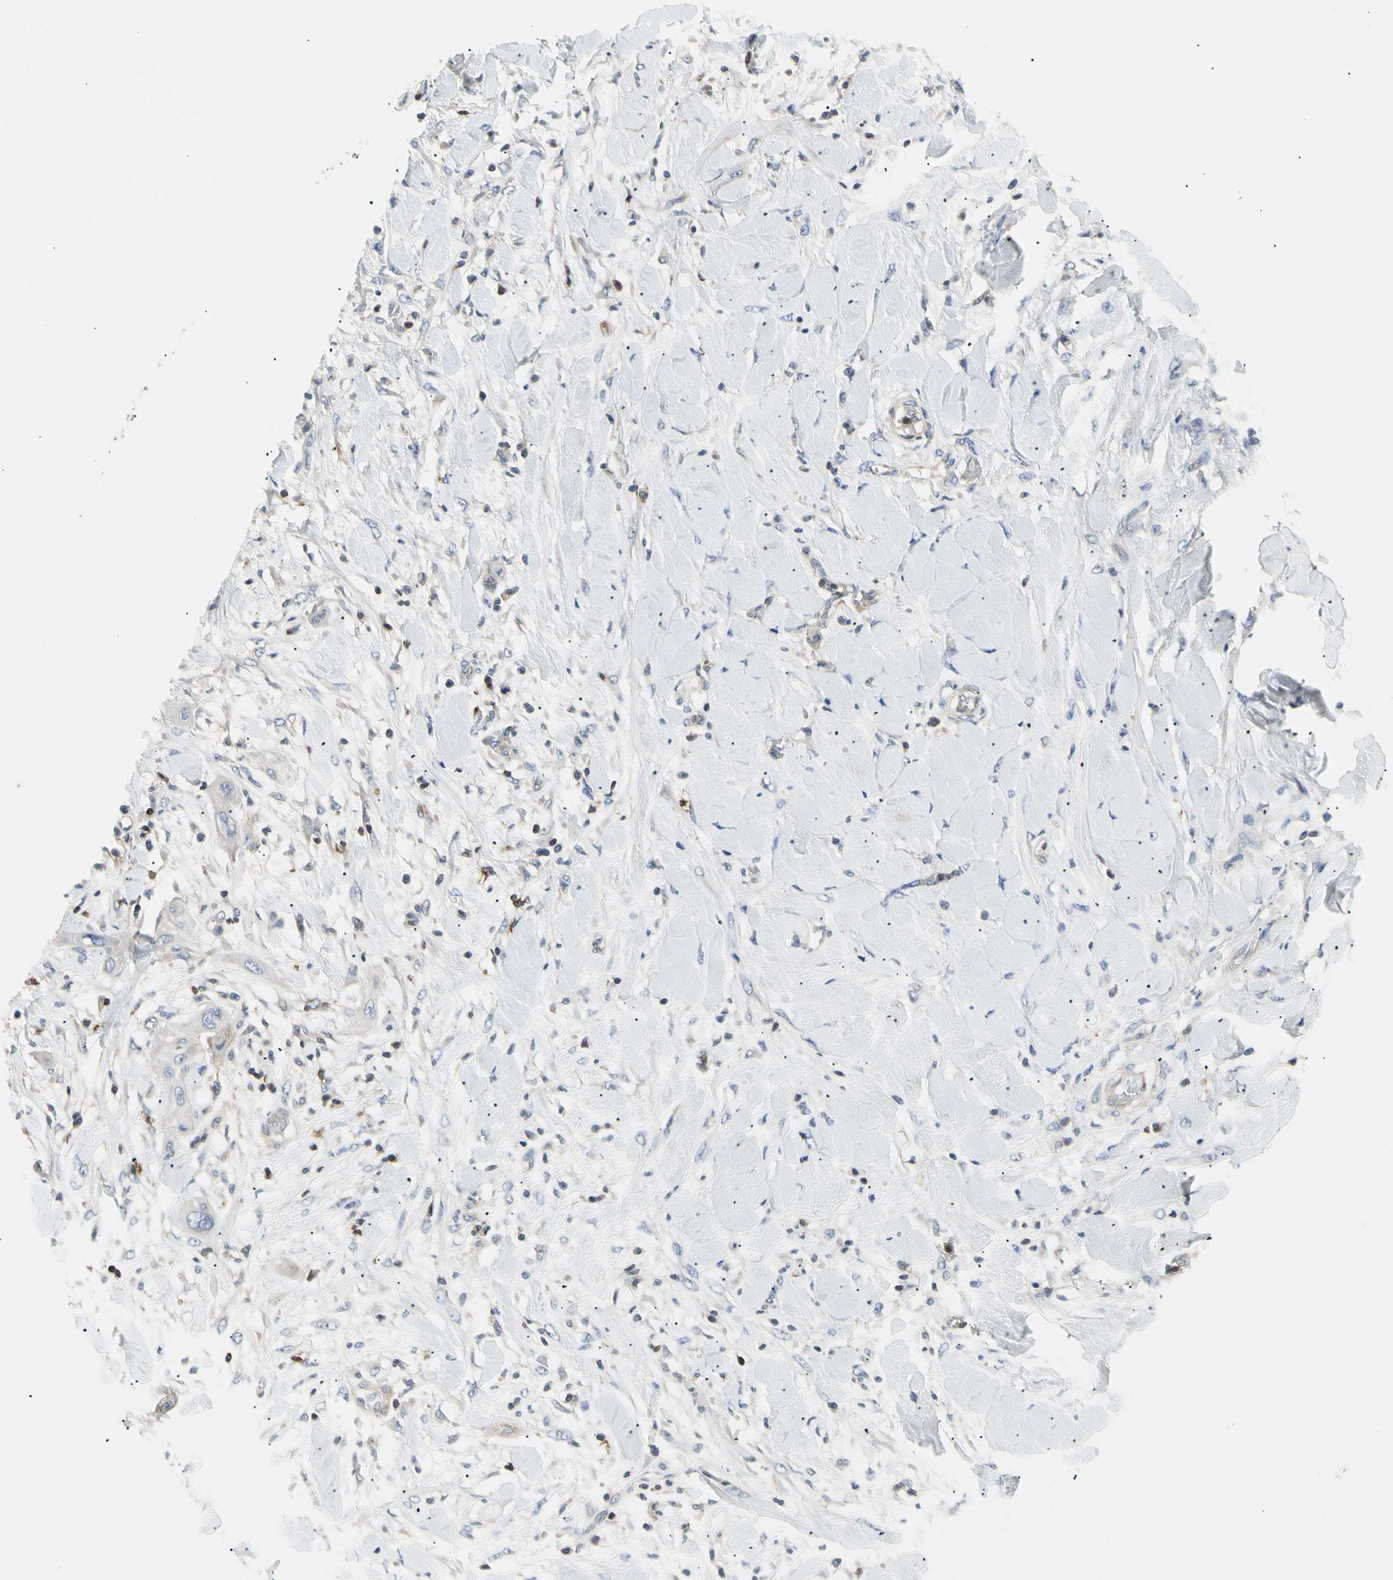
{"staining": {"intensity": "negative", "quantity": "none", "location": "none"}, "tissue": "lung cancer", "cell_type": "Tumor cells", "image_type": "cancer", "snomed": [{"axis": "morphology", "description": "Squamous cell carcinoma, NOS"}, {"axis": "topography", "description": "Lung"}], "caption": "Immunohistochemistry image of lung cancer stained for a protein (brown), which displays no positivity in tumor cells.", "gene": "TNFRSF18", "patient": {"sex": "female", "age": 47}}